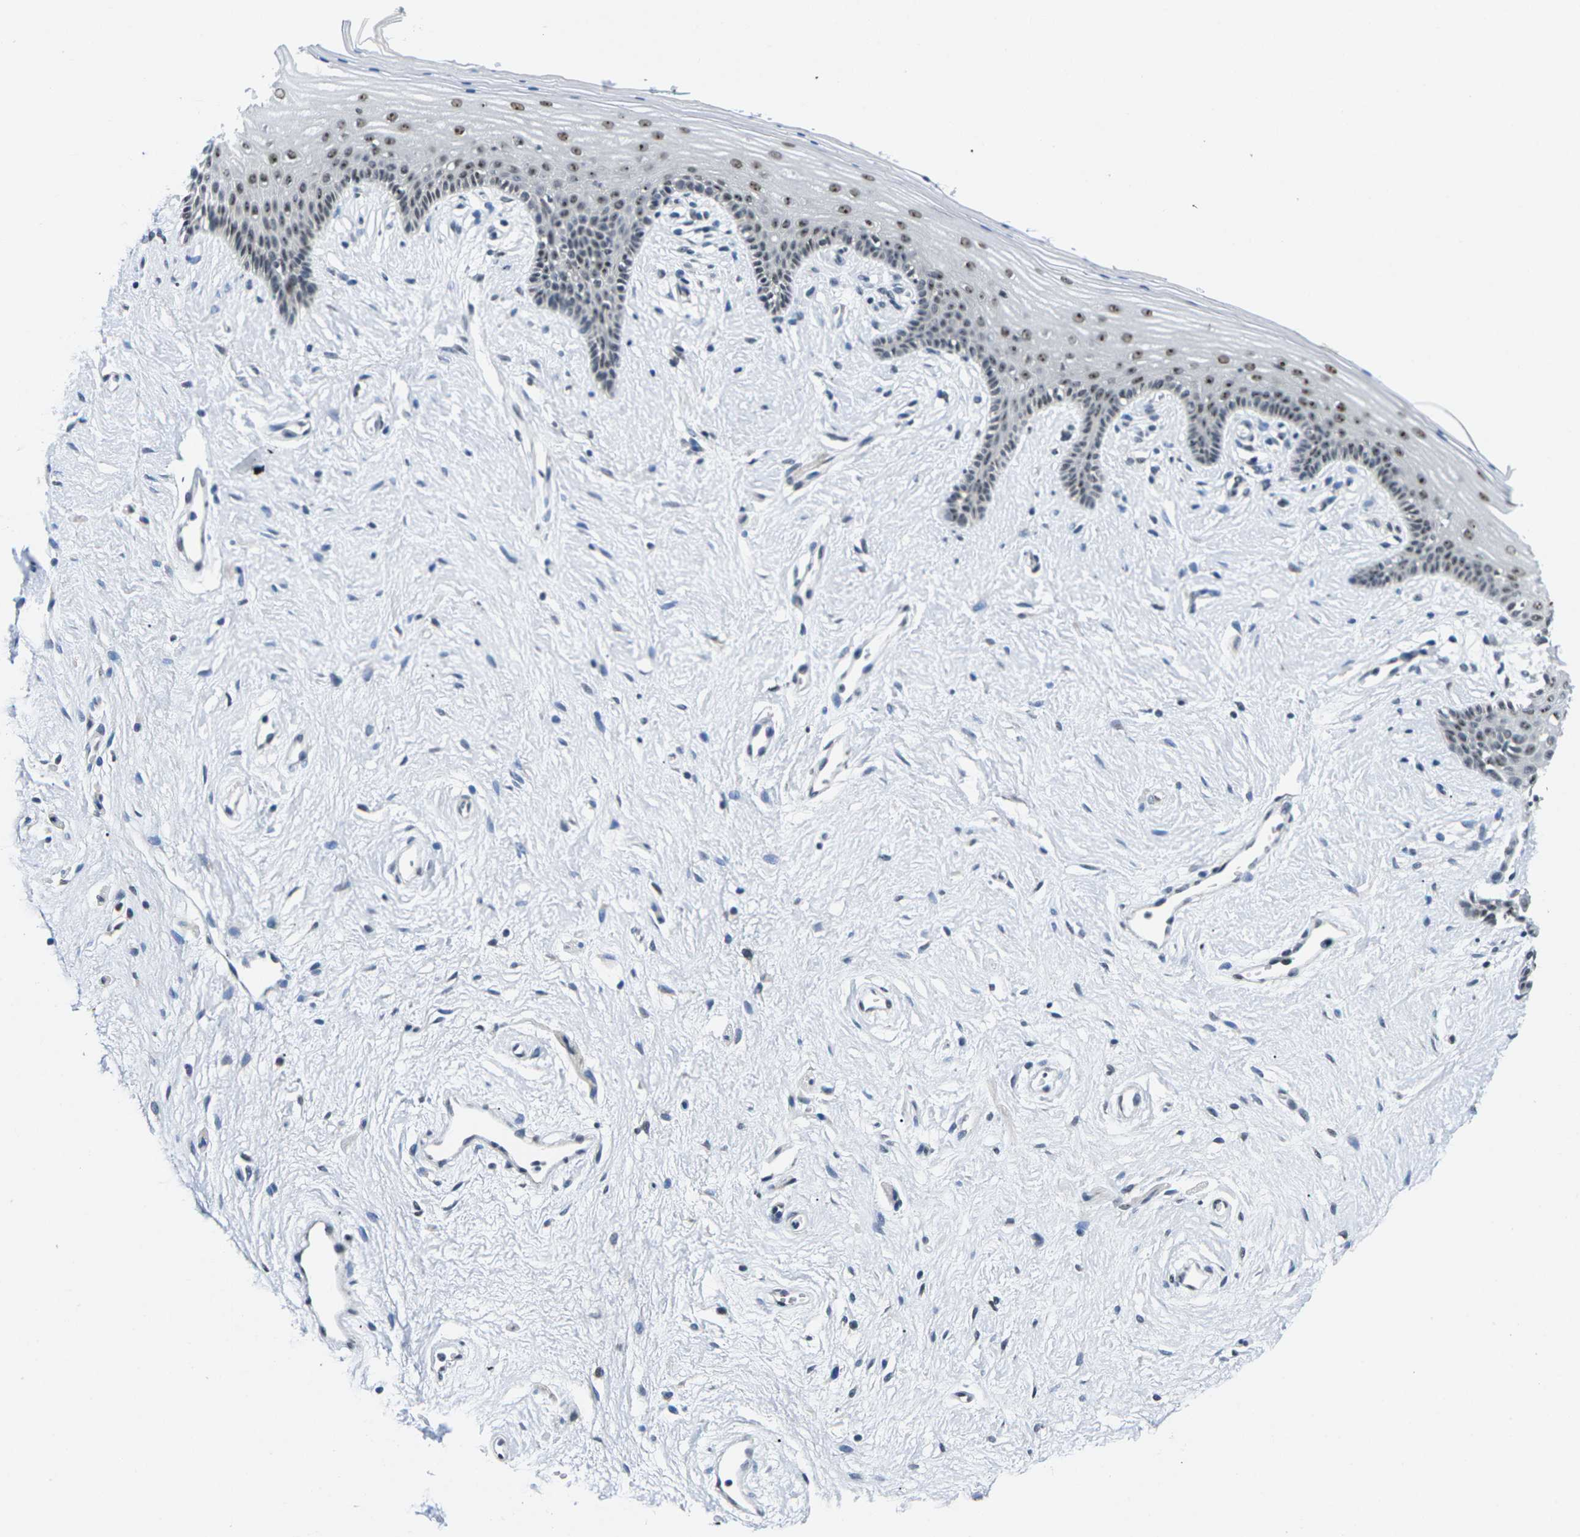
{"staining": {"intensity": "moderate", "quantity": ">75%", "location": "nuclear"}, "tissue": "vagina", "cell_type": "Squamous epithelial cells", "image_type": "normal", "snomed": [{"axis": "morphology", "description": "Normal tissue, NOS"}, {"axis": "topography", "description": "Vagina"}], "caption": "IHC (DAB) staining of benign vagina demonstrates moderate nuclear protein positivity in approximately >75% of squamous epithelial cells.", "gene": "NSRP1", "patient": {"sex": "female", "age": 44}}